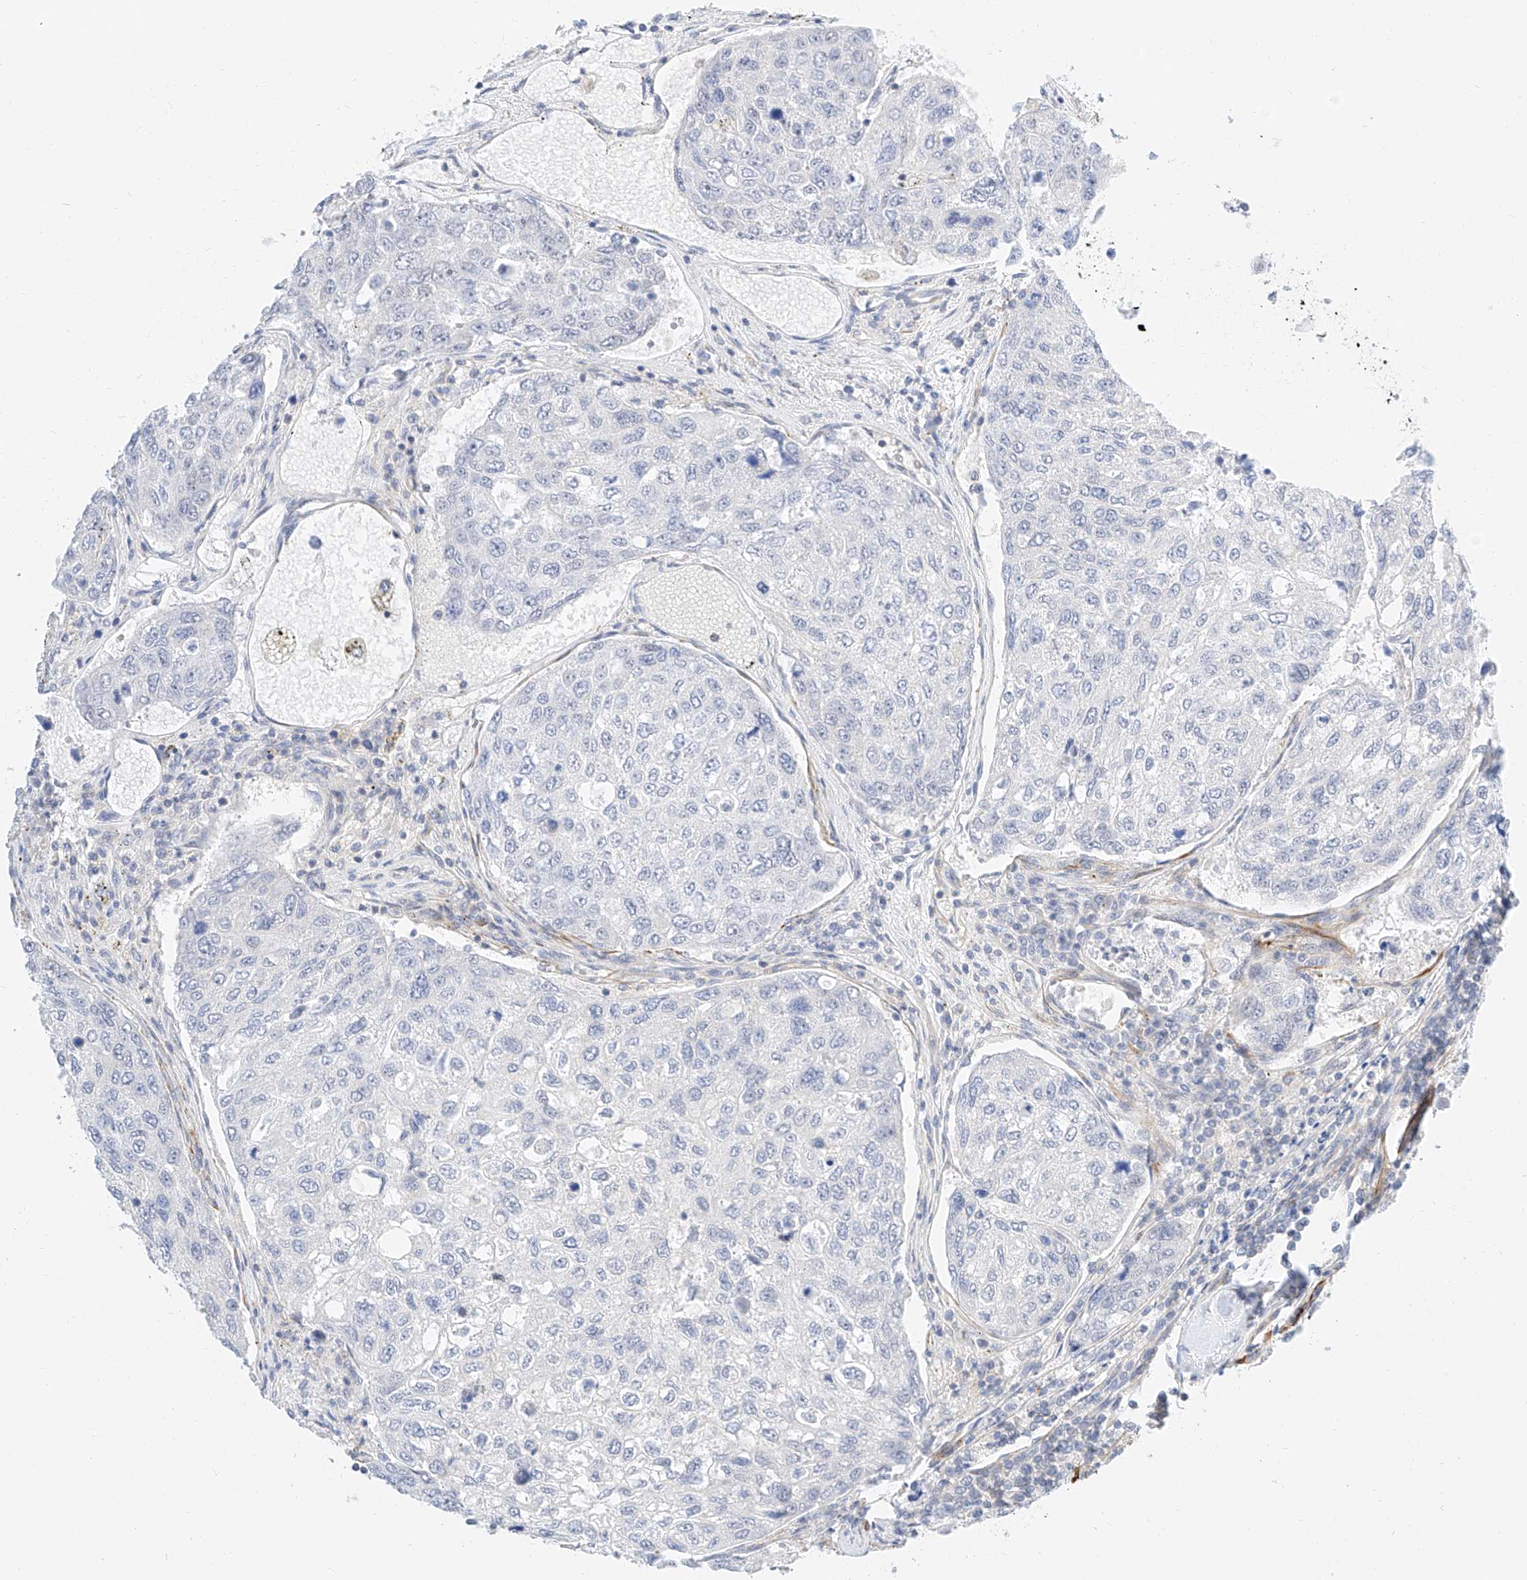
{"staining": {"intensity": "negative", "quantity": "none", "location": "none"}, "tissue": "urothelial cancer", "cell_type": "Tumor cells", "image_type": "cancer", "snomed": [{"axis": "morphology", "description": "Urothelial carcinoma, High grade"}, {"axis": "topography", "description": "Lymph node"}, {"axis": "topography", "description": "Urinary bladder"}], "caption": "There is no significant expression in tumor cells of urothelial carcinoma (high-grade).", "gene": "CDCP2", "patient": {"sex": "male", "age": 51}}